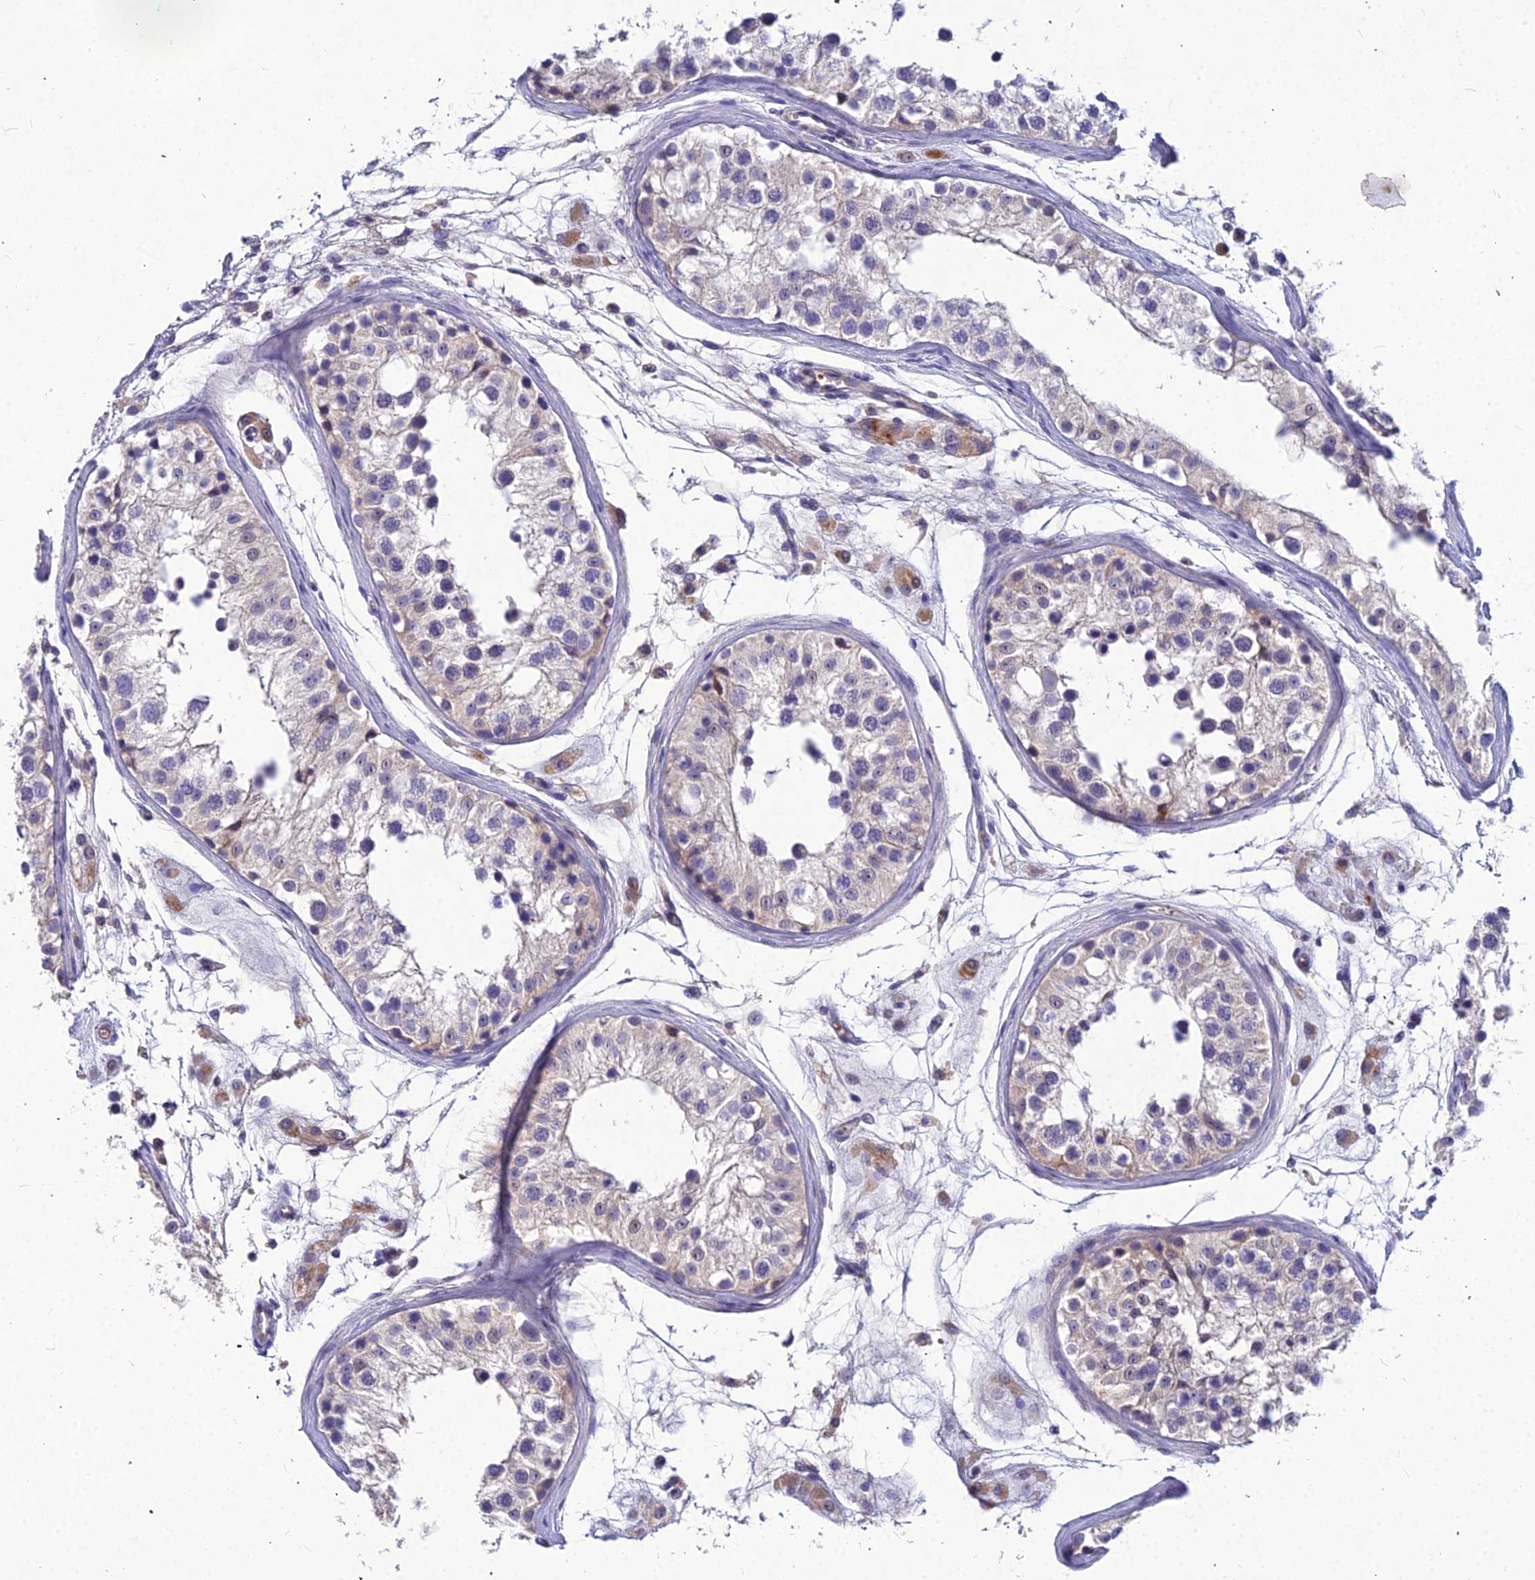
{"staining": {"intensity": "moderate", "quantity": "<25%", "location": "cytoplasmic/membranous"}, "tissue": "testis", "cell_type": "Cells in seminiferous ducts", "image_type": "normal", "snomed": [{"axis": "morphology", "description": "Normal tissue, NOS"}, {"axis": "morphology", "description": "Adenocarcinoma, metastatic, NOS"}, {"axis": "topography", "description": "Testis"}], "caption": "Immunohistochemical staining of unremarkable testis exhibits moderate cytoplasmic/membranous protein positivity in about <25% of cells in seminiferous ducts.", "gene": "DMRTA1", "patient": {"sex": "male", "age": 26}}